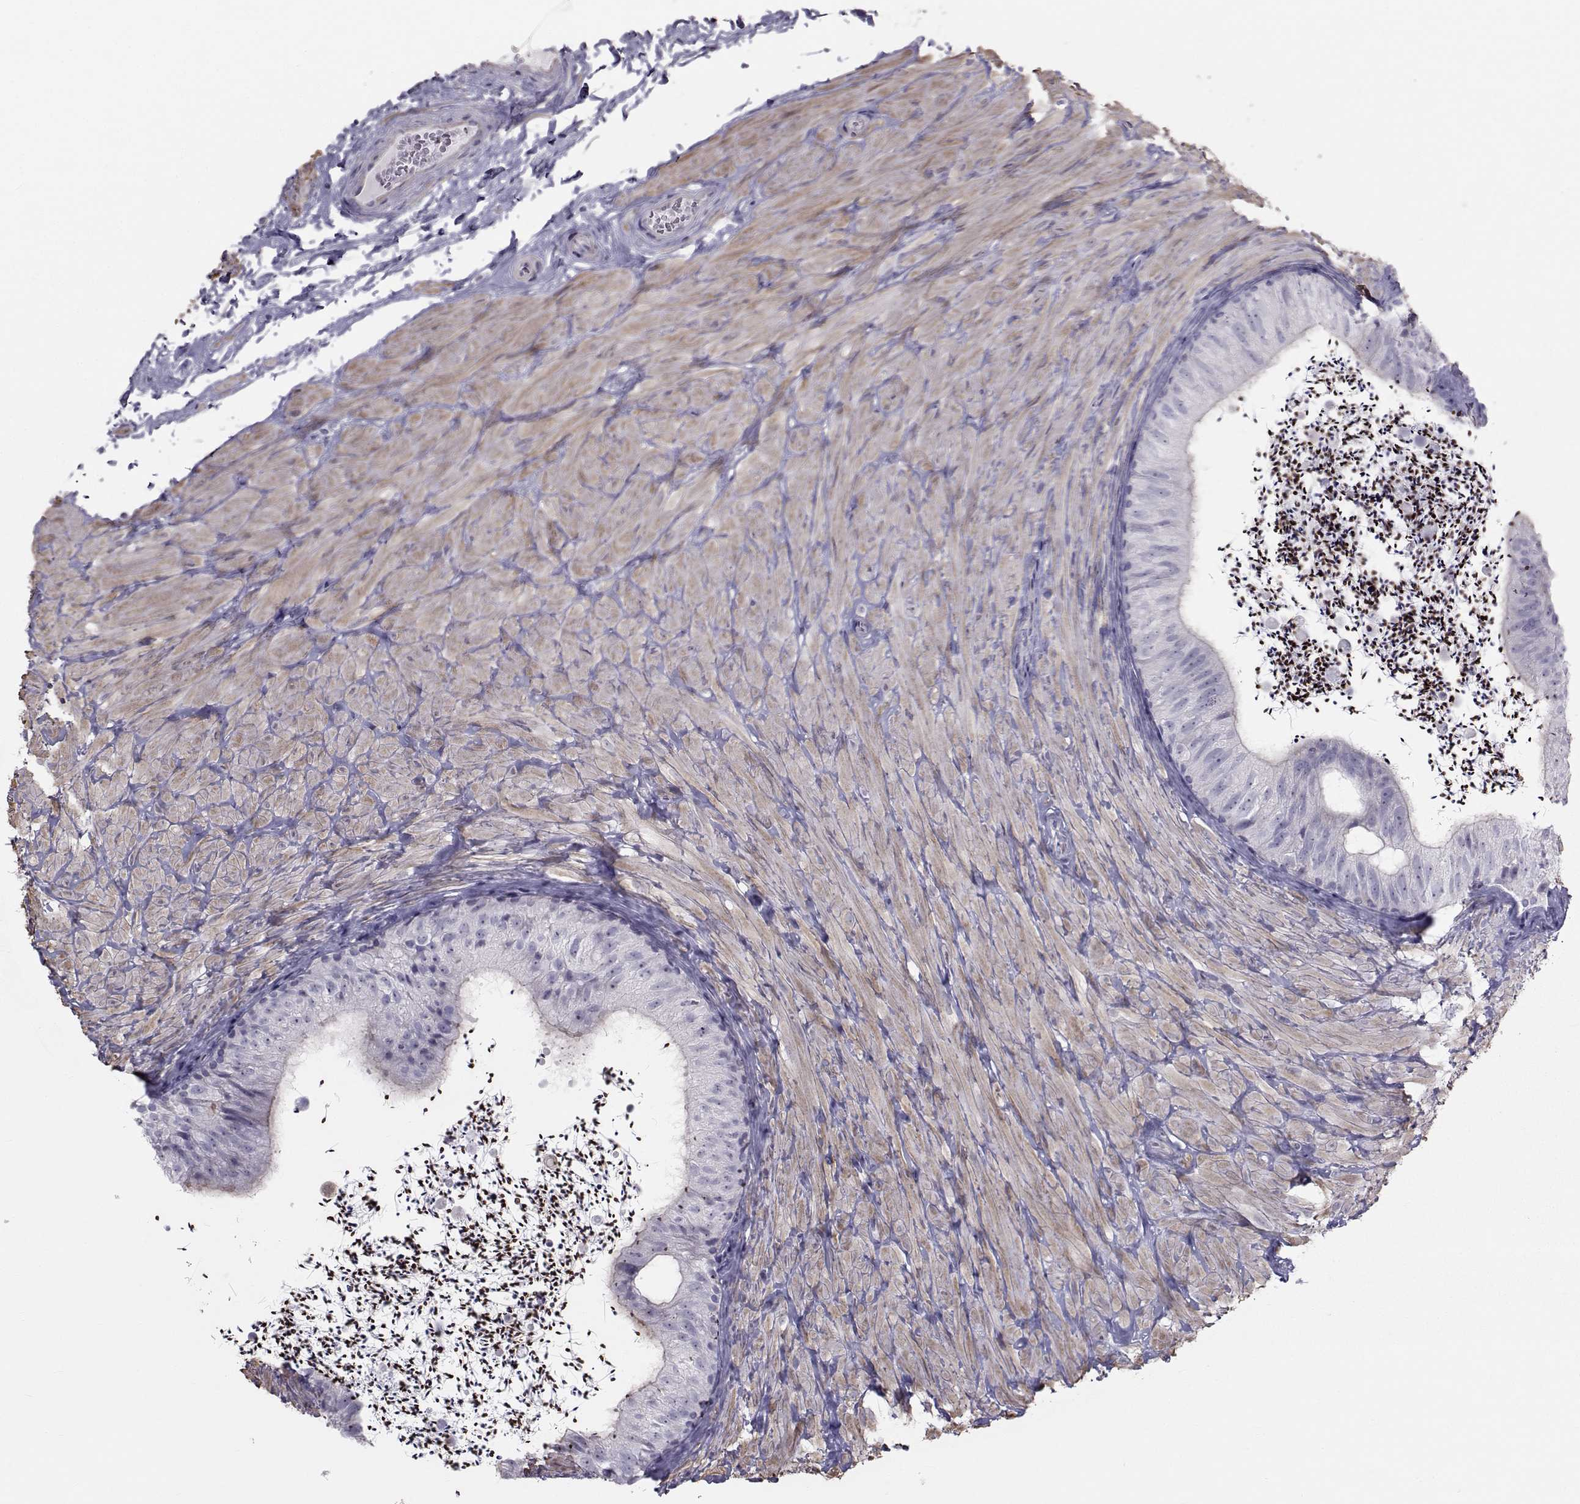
{"staining": {"intensity": "negative", "quantity": "none", "location": "none"}, "tissue": "epididymis", "cell_type": "Glandular cells", "image_type": "normal", "snomed": [{"axis": "morphology", "description": "Normal tissue, NOS"}, {"axis": "topography", "description": "Epididymis"}], "caption": "Immunohistochemistry (IHC) image of benign epididymis: epididymis stained with DAB demonstrates no significant protein positivity in glandular cells.", "gene": "GARIN3", "patient": {"sex": "male", "age": 32}}